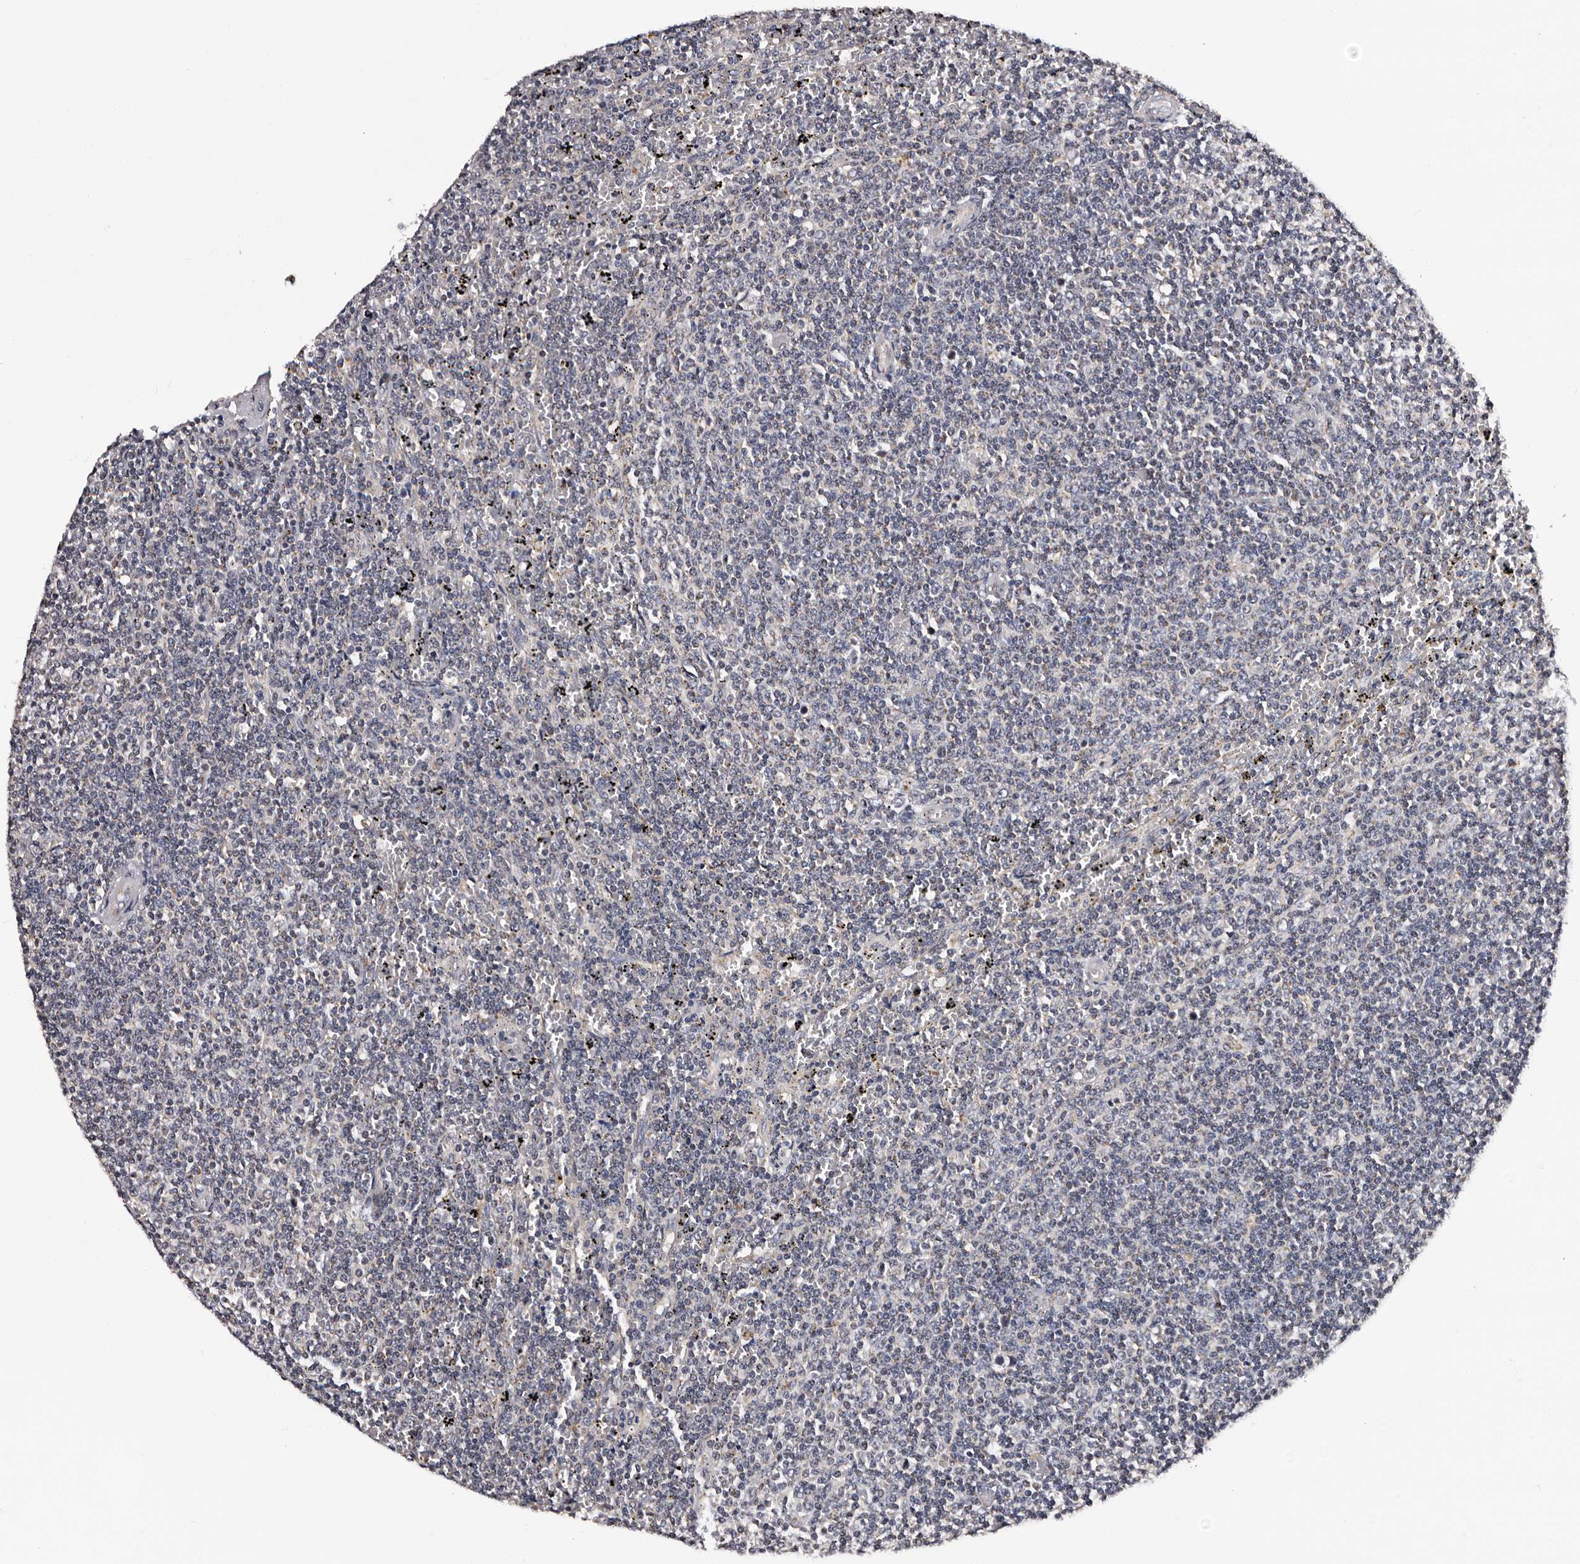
{"staining": {"intensity": "negative", "quantity": "none", "location": "none"}, "tissue": "lymphoma", "cell_type": "Tumor cells", "image_type": "cancer", "snomed": [{"axis": "morphology", "description": "Malignant lymphoma, non-Hodgkin's type, Low grade"}, {"axis": "topography", "description": "Spleen"}], "caption": "This histopathology image is of low-grade malignant lymphoma, non-Hodgkin's type stained with immunohistochemistry to label a protein in brown with the nuclei are counter-stained blue. There is no expression in tumor cells.", "gene": "TAF4B", "patient": {"sex": "female", "age": 50}}